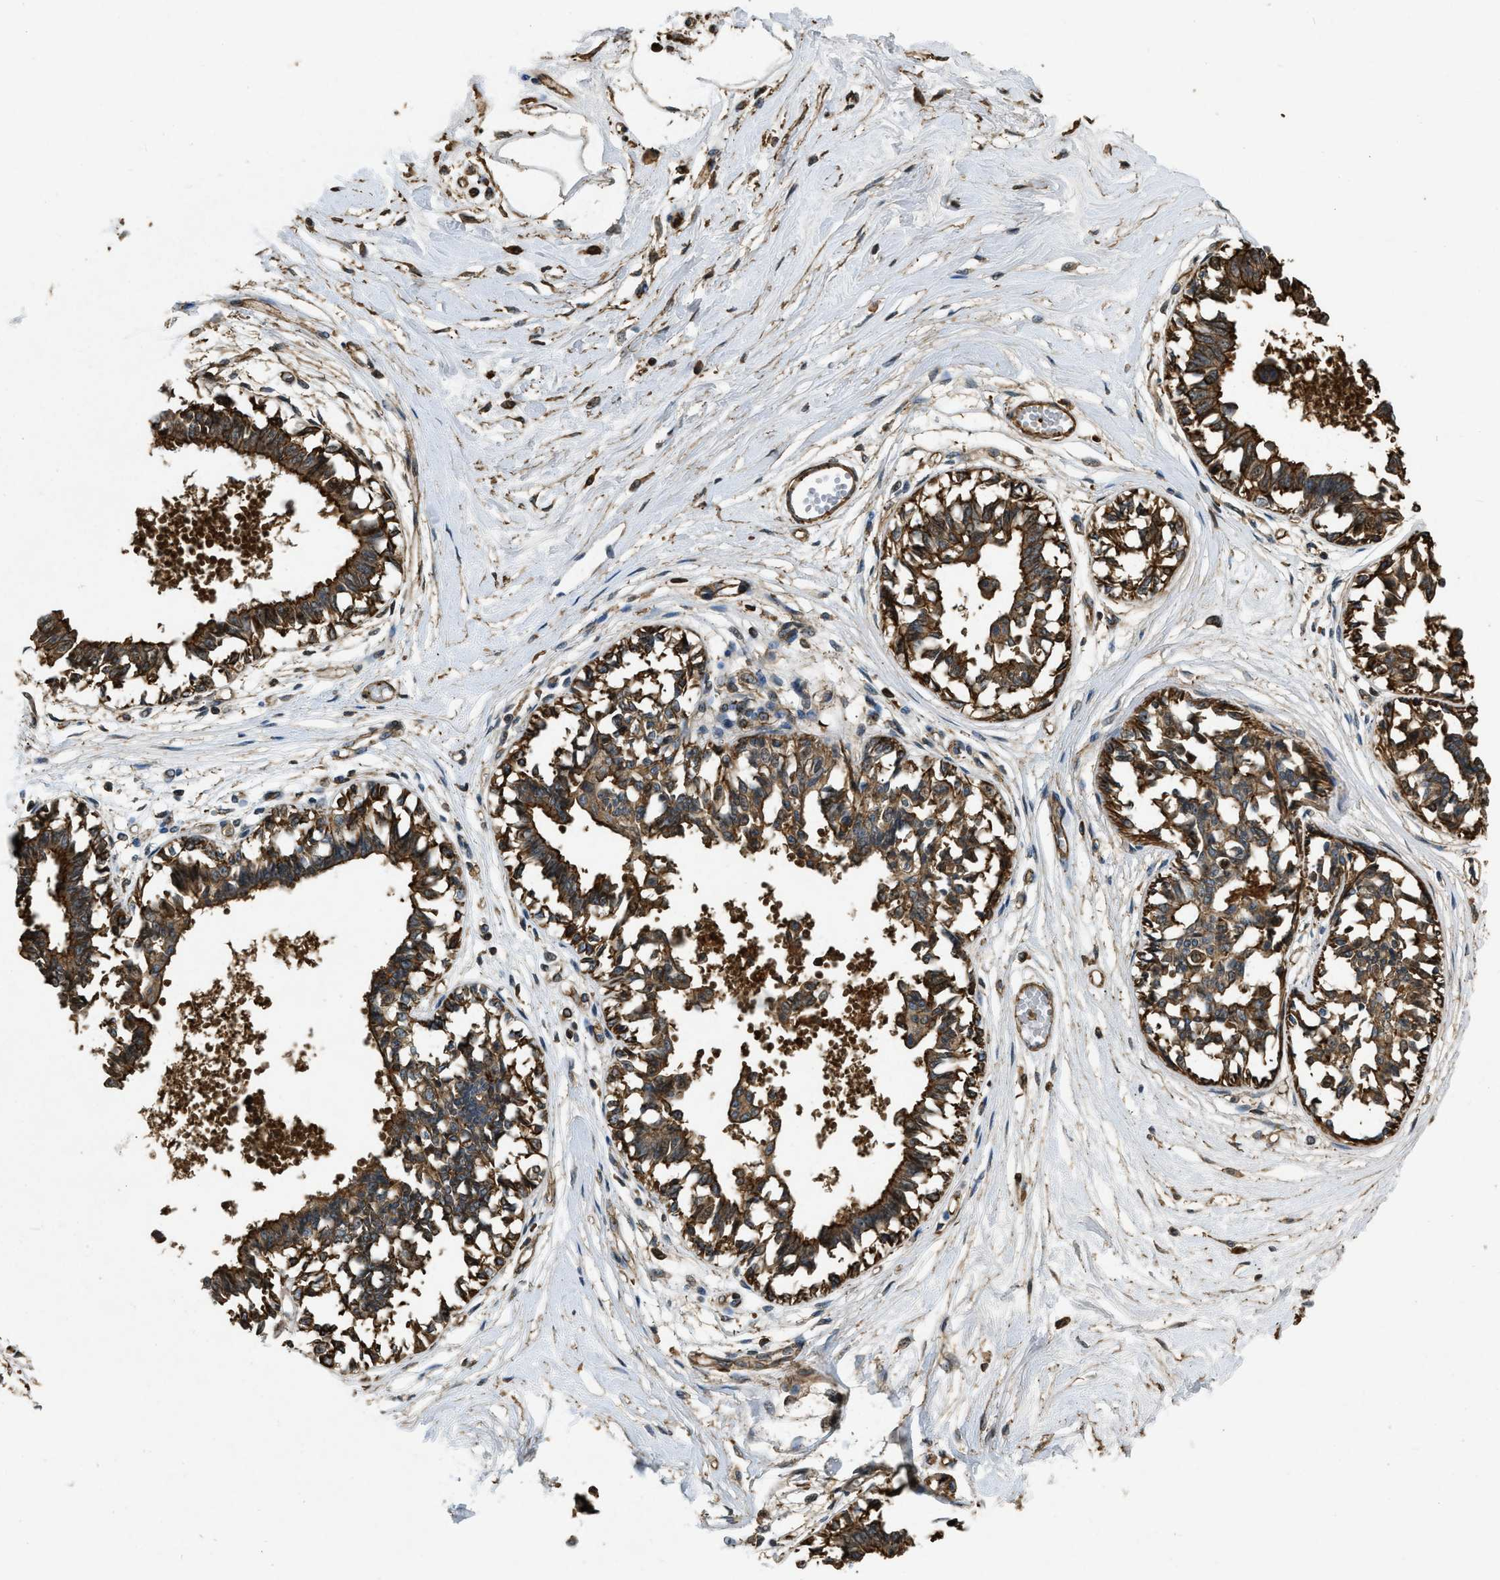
{"staining": {"intensity": "moderate", "quantity": ">75%", "location": "cytoplasmic/membranous"}, "tissue": "breast", "cell_type": "Adipocytes", "image_type": "normal", "snomed": [{"axis": "morphology", "description": "Normal tissue, NOS"}, {"axis": "topography", "description": "Breast"}], "caption": "Human breast stained for a protein (brown) shows moderate cytoplasmic/membranous positive staining in approximately >75% of adipocytes.", "gene": "YARS1", "patient": {"sex": "female", "age": 45}}